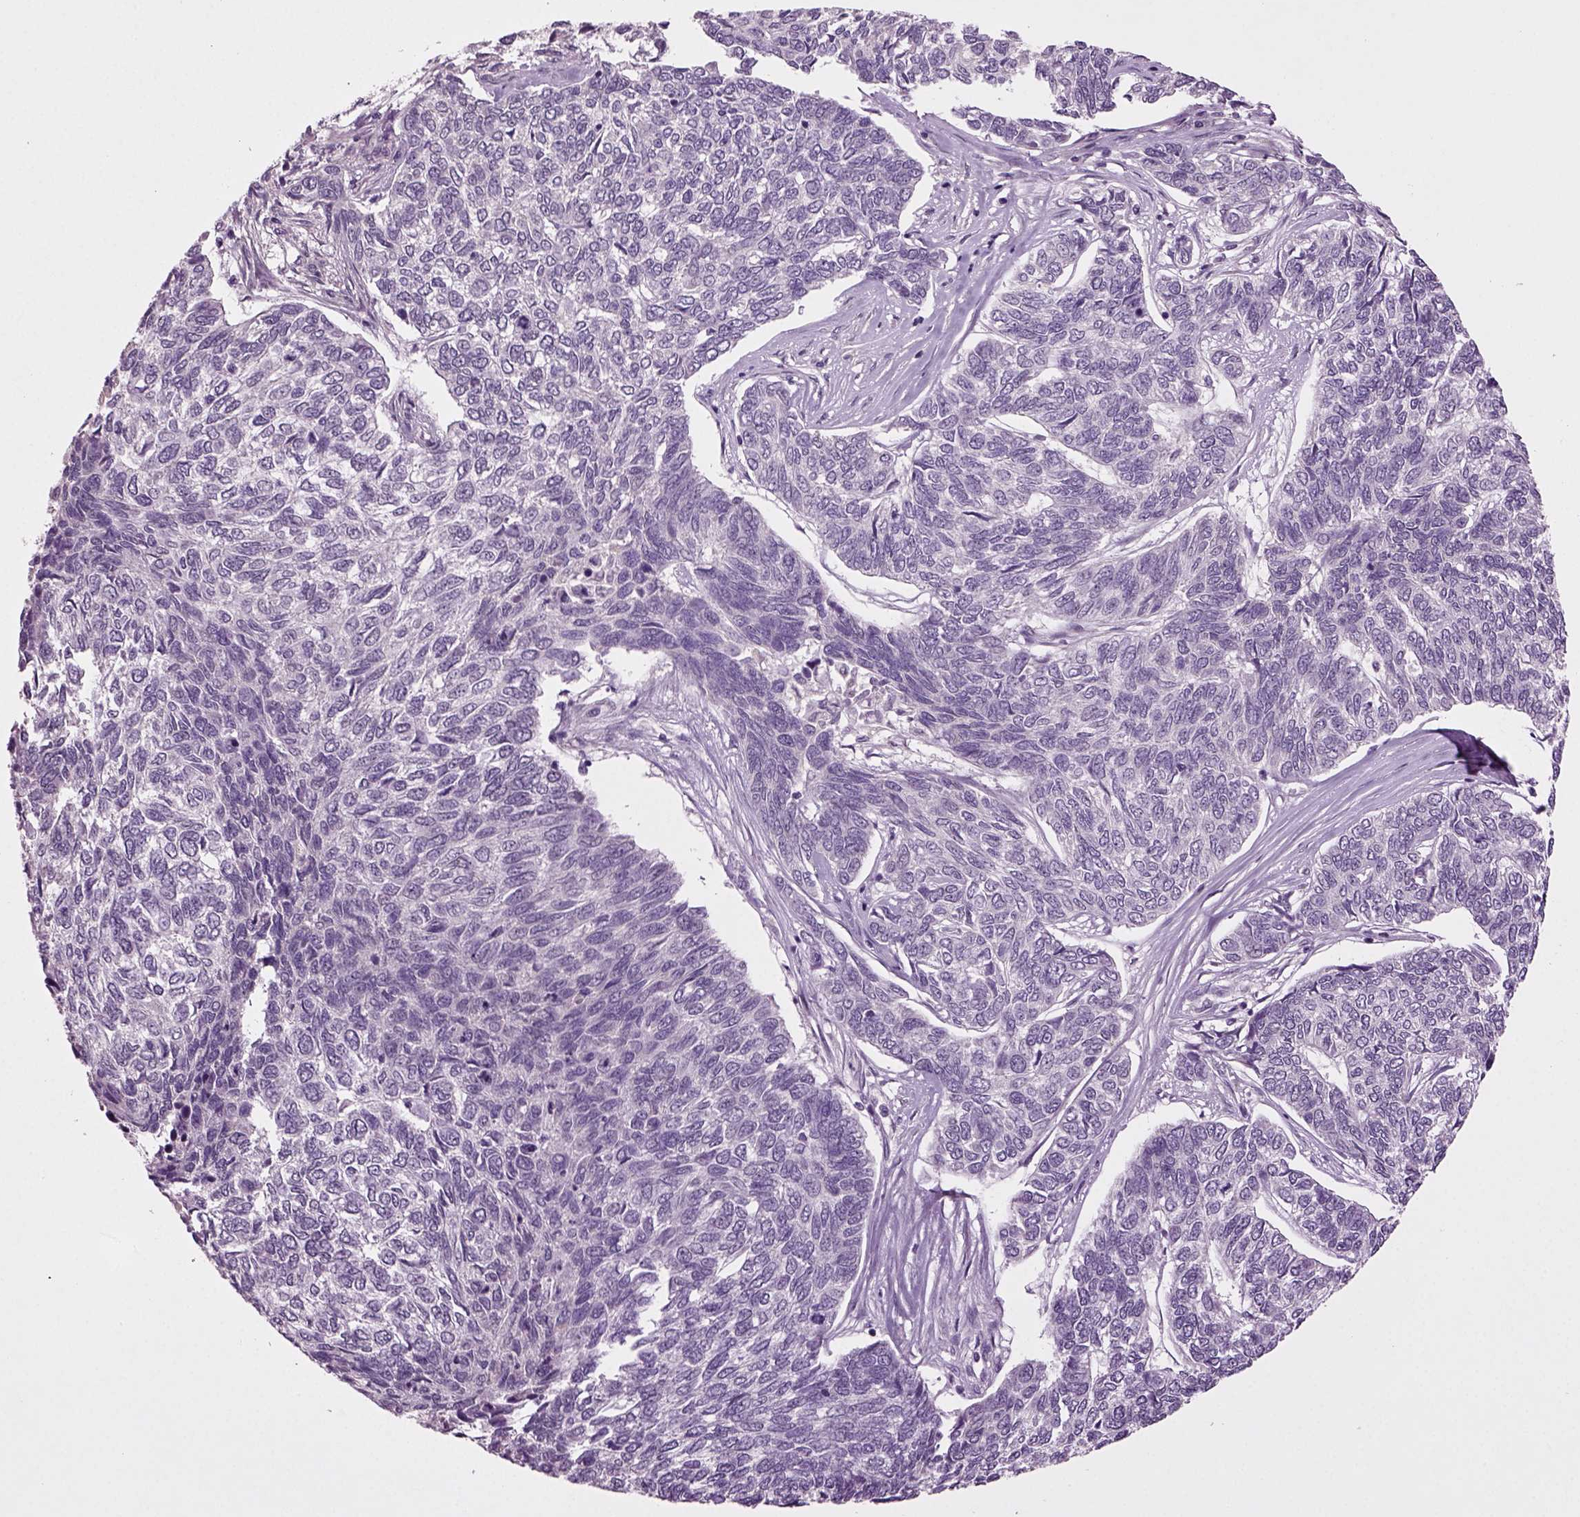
{"staining": {"intensity": "negative", "quantity": "none", "location": "none"}, "tissue": "skin cancer", "cell_type": "Tumor cells", "image_type": "cancer", "snomed": [{"axis": "morphology", "description": "Basal cell carcinoma"}, {"axis": "topography", "description": "Skin"}], "caption": "Micrograph shows no significant protein positivity in tumor cells of skin cancer. (DAB (3,3'-diaminobenzidine) immunohistochemistry (IHC), high magnification).", "gene": "SLC17A6", "patient": {"sex": "female", "age": 65}}